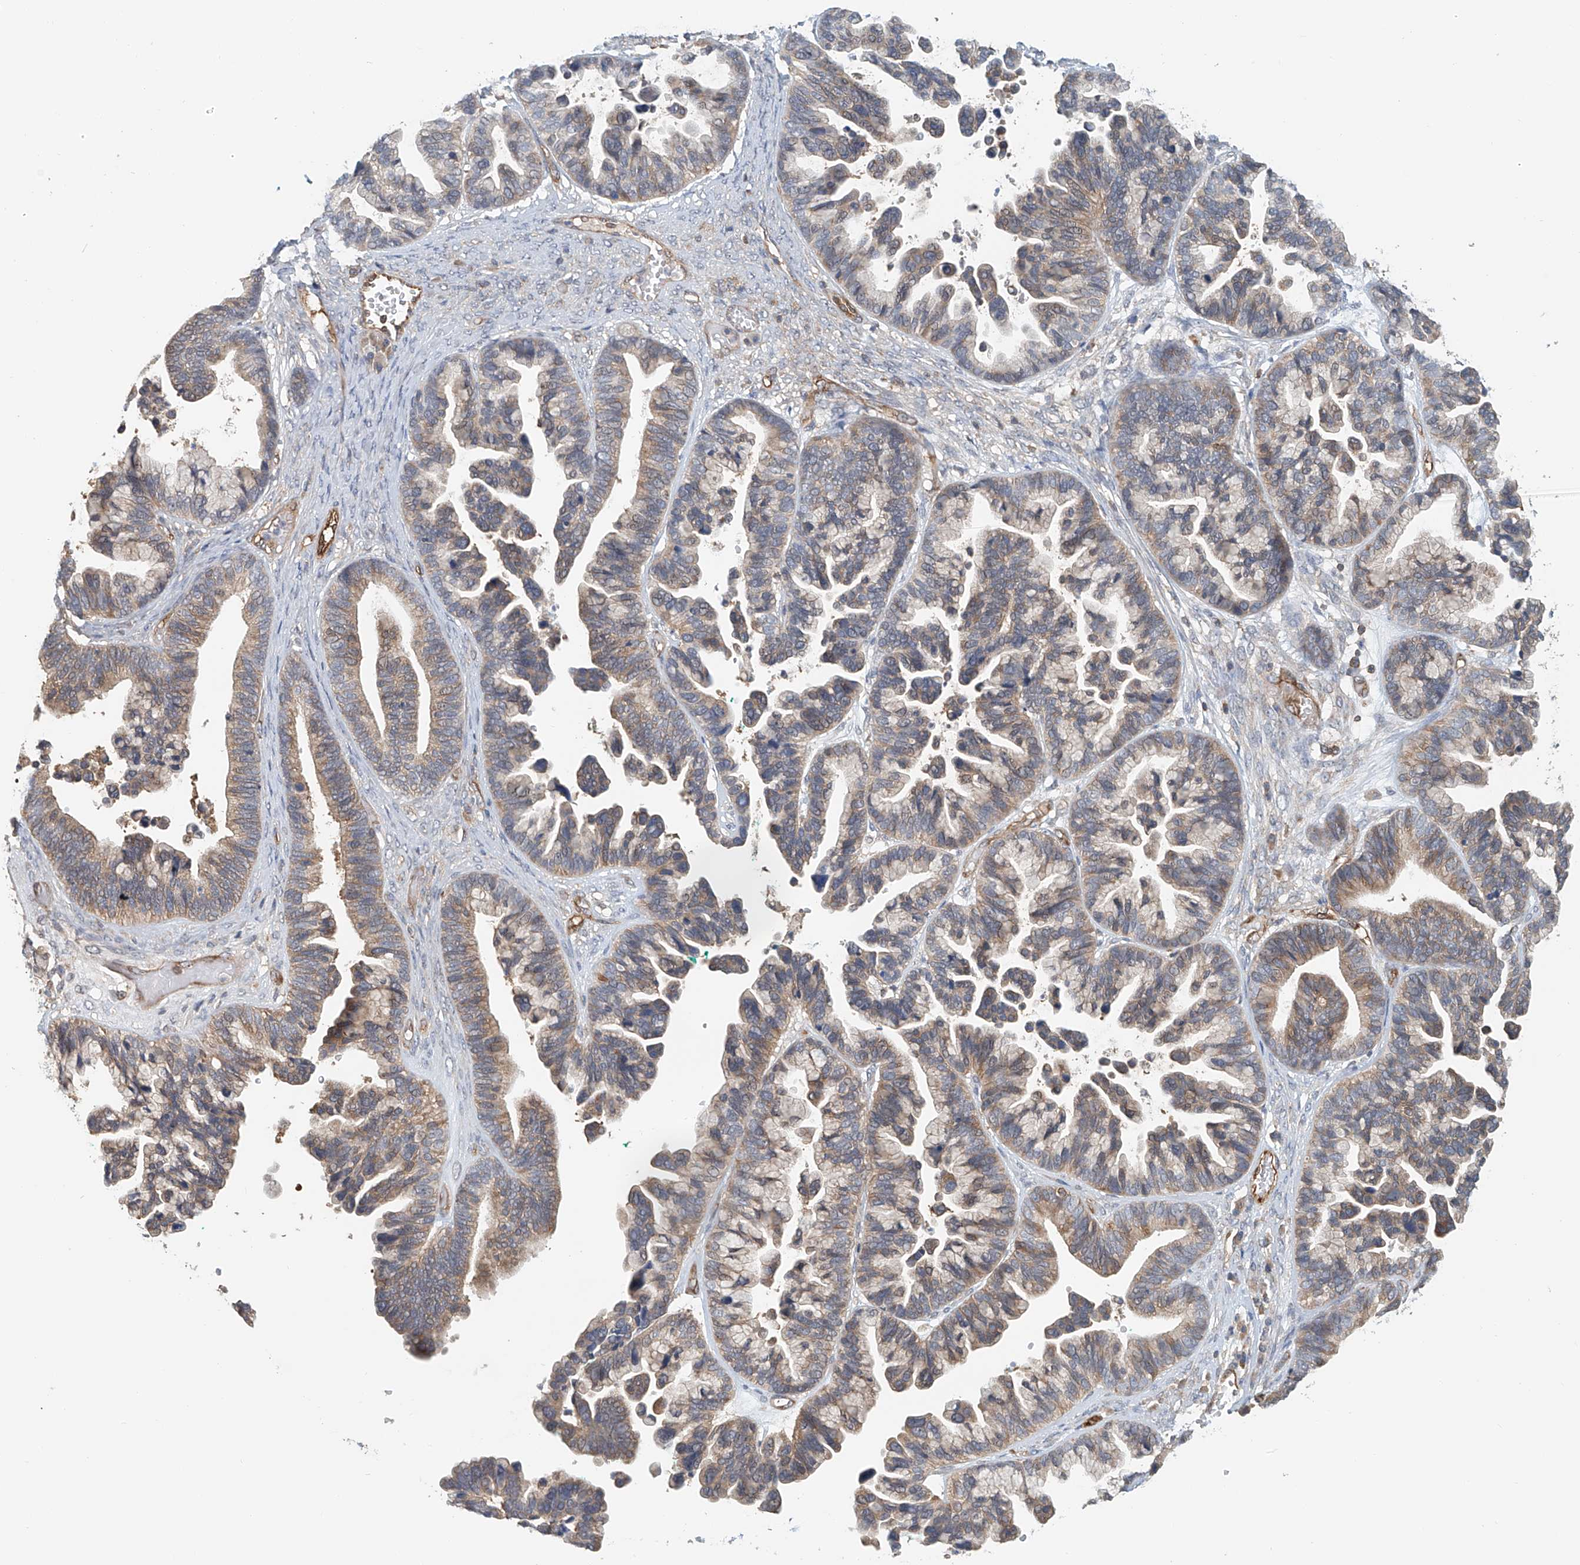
{"staining": {"intensity": "moderate", "quantity": "25%-75%", "location": "cytoplasmic/membranous"}, "tissue": "ovarian cancer", "cell_type": "Tumor cells", "image_type": "cancer", "snomed": [{"axis": "morphology", "description": "Cystadenocarcinoma, serous, NOS"}, {"axis": "topography", "description": "Ovary"}], "caption": "Immunohistochemical staining of human ovarian cancer (serous cystadenocarcinoma) exhibits medium levels of moderate cytoplasmic/membranous protein staining in approximately 25%-75% of tumor cells.", "gene": "FRYL", "patient": {"sex": "female", "age": 56}}